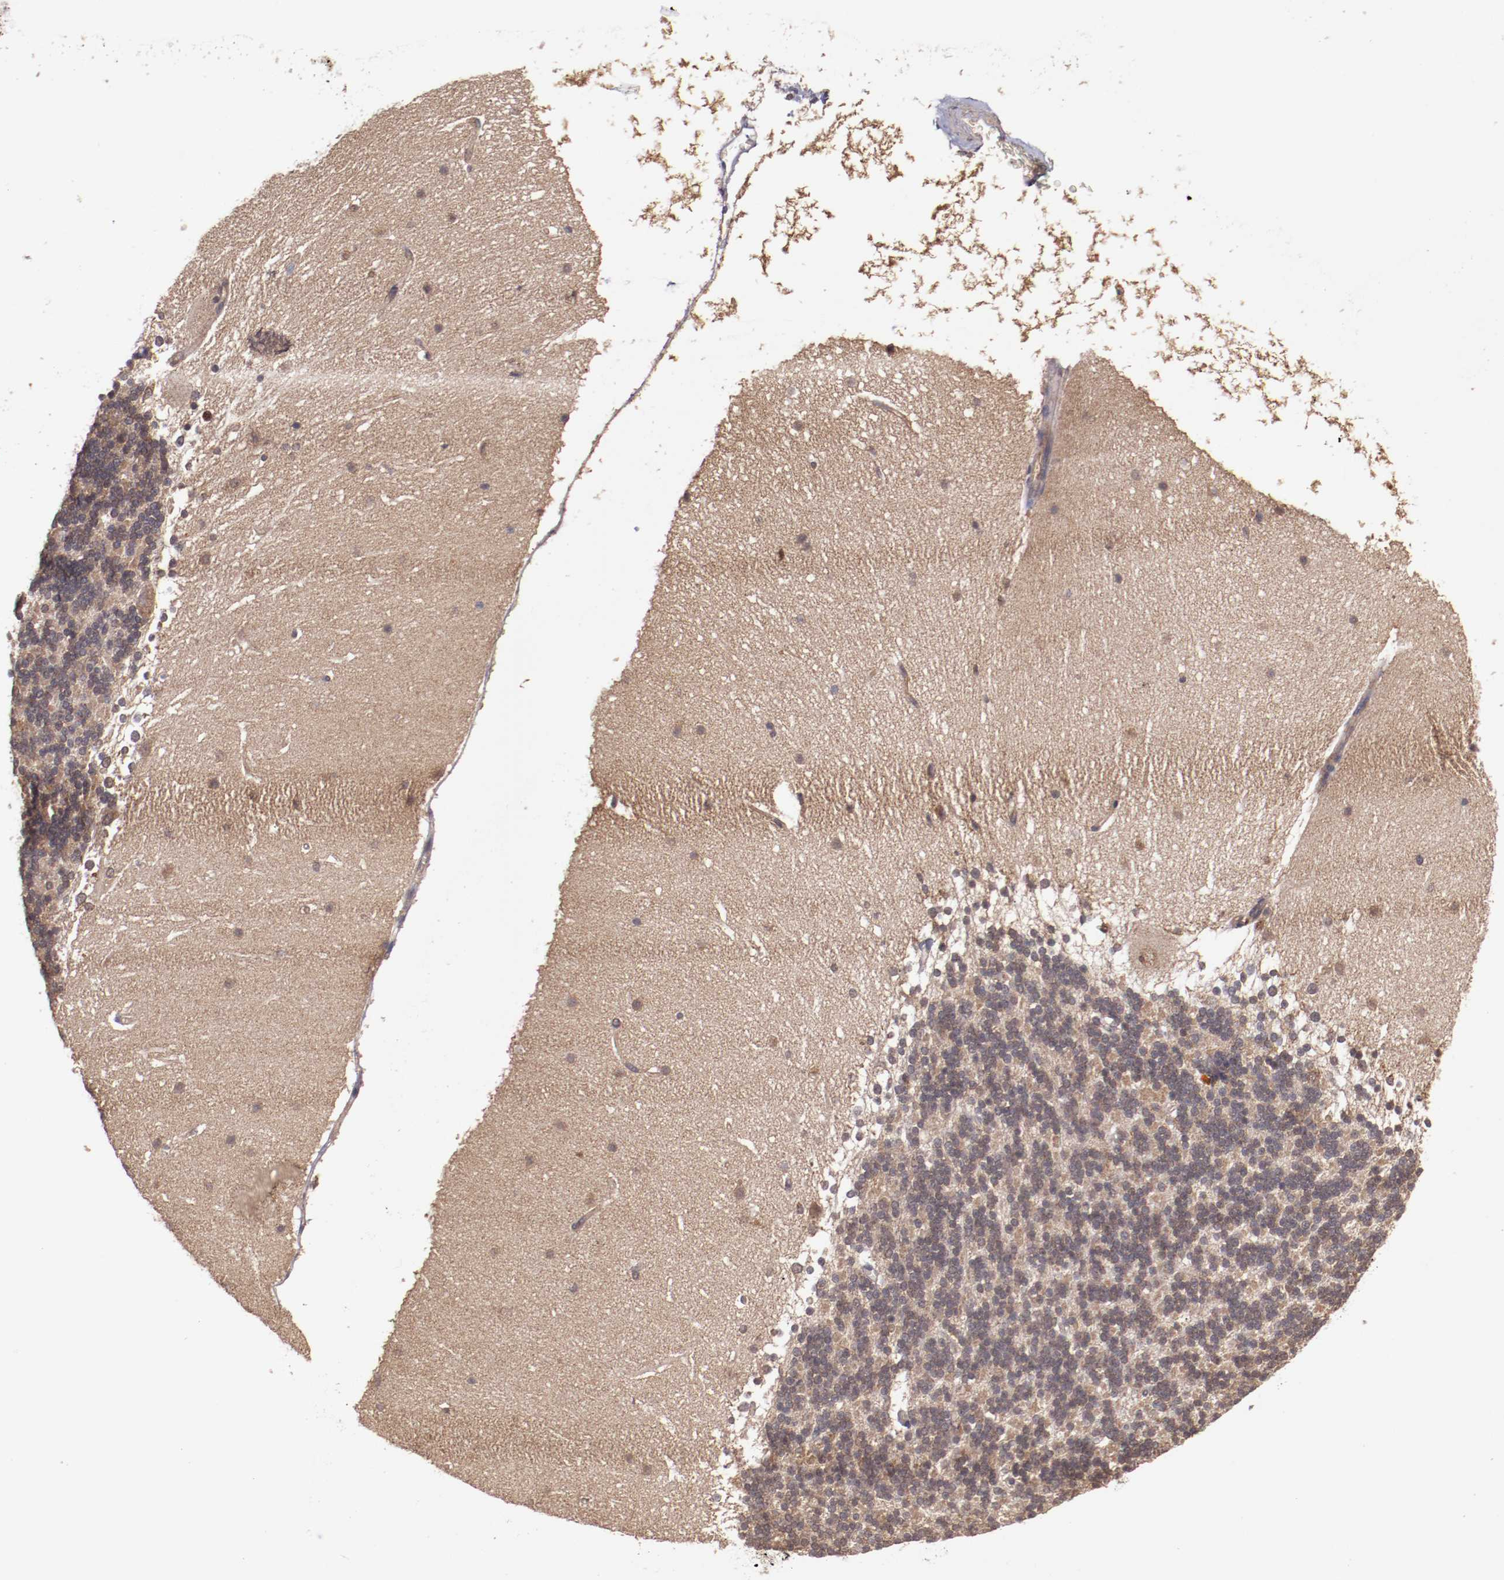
{"staining": {"intensity": "moderate", "quantity": "25%-75%", "location": "nuclear"}, "tissue": "cerebellum", "cell_type": "Cells in granular layer", "image_type": "normal", "snomed": [{"axis": "morphology", "description": "Normal tissue, NOS"}, {"axis": "topography", "description": "Cerebellum"}], "caption": "Cerebellum stained with DAB immunohistochemistry reveals medium levels of moderate nuclear expression in approximately 25%-75% of cells in granular layer.", "gene": "FTSJ1", "patient": {"sex": "female", "age": 19}}